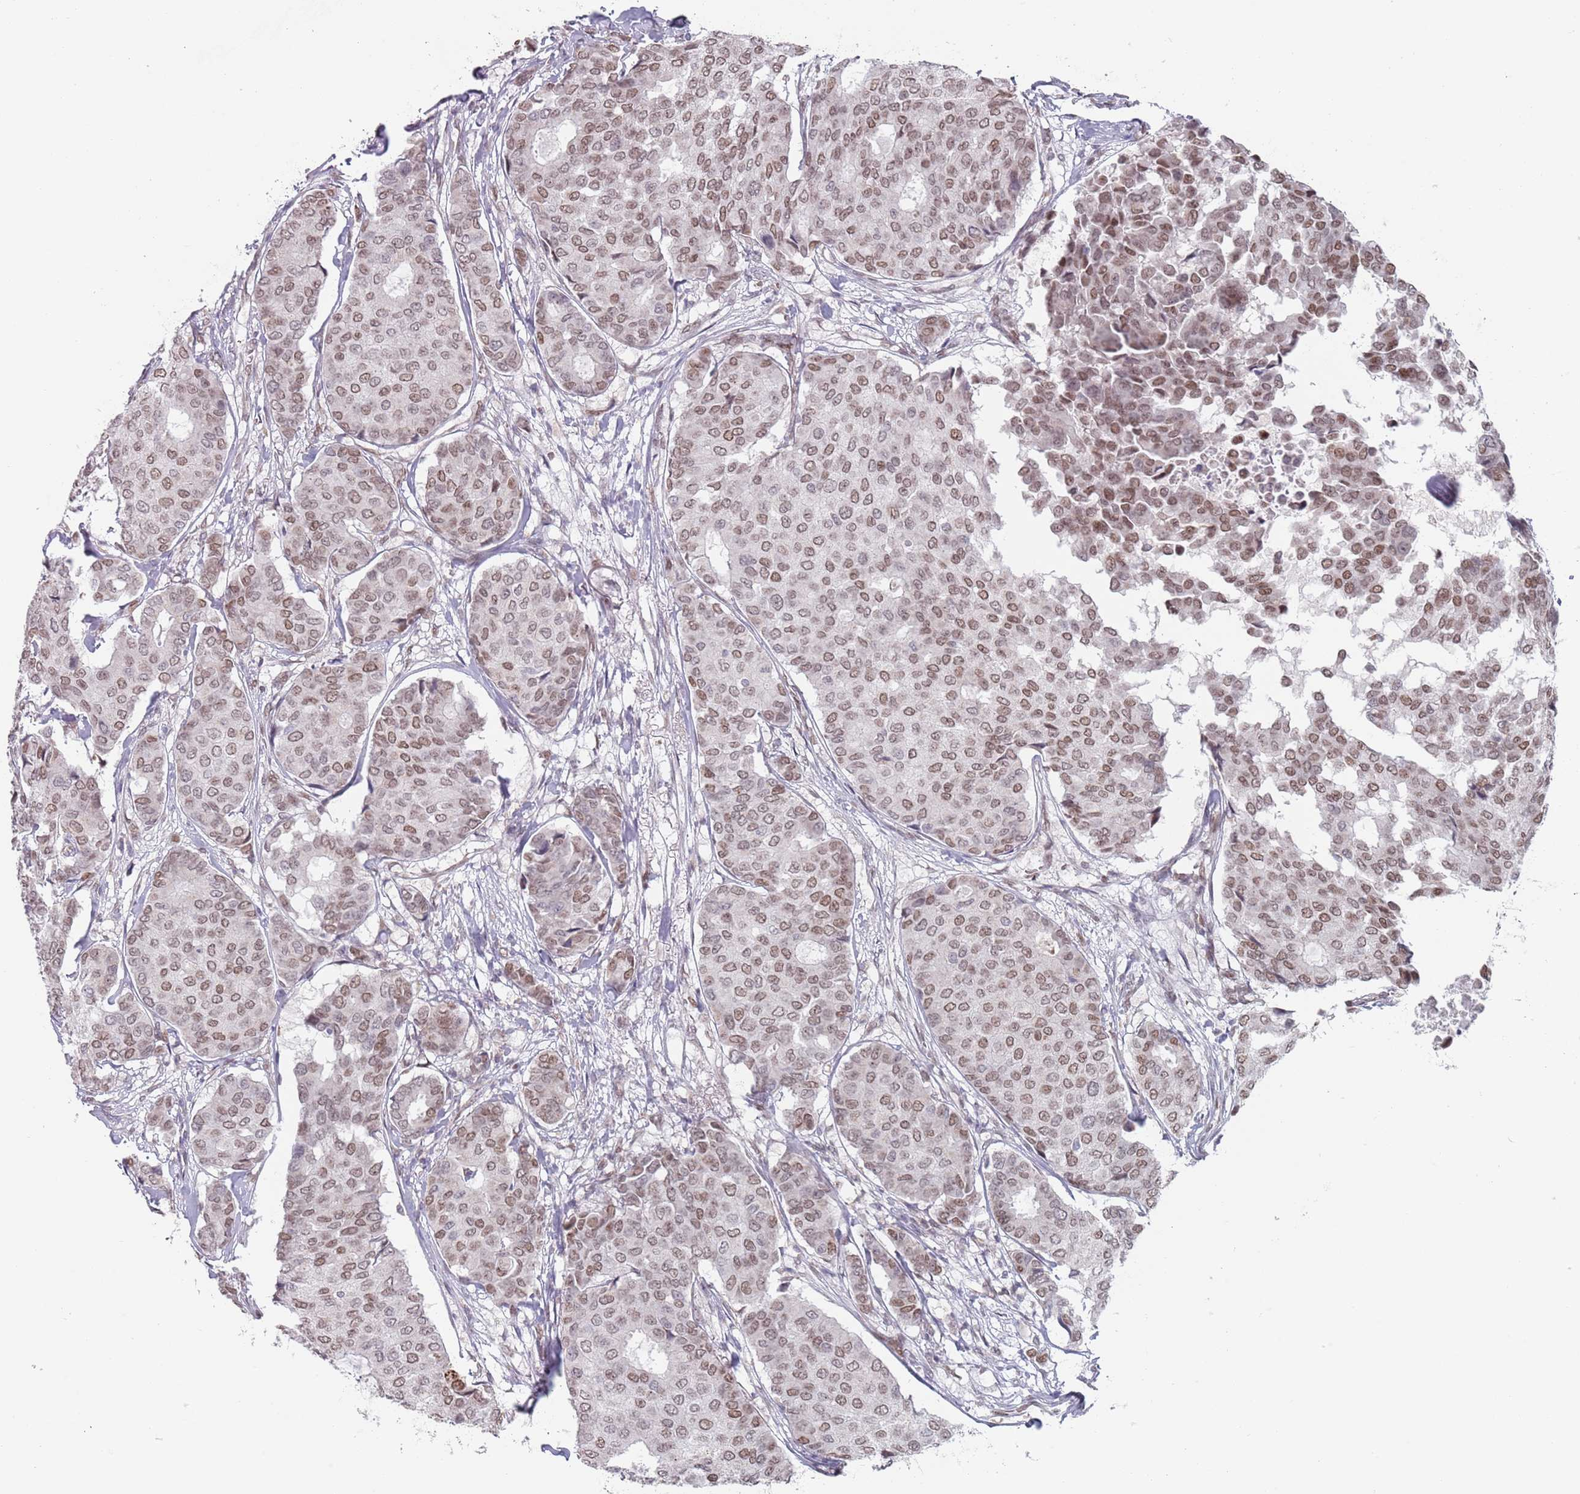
{"staining": {"intensity": "moderate", "quantity": ">75%", "location": "nuclear"}, "tissue": "breast cancer", "cell_type": "Tumor cells", "image_type": "cancer", "snomed": [{"axis": "morphology", "description": "Duct carcinoma"}, {"axis": "topography", "description": "Breast"}], "caption": "There is medium levels of moderate nuclear positivity in tumor cells of breast cancer, as demonstrated by immunohistochemical staining (brown color).", "gene": "MFSD12", "patient": {"sex": "female", "age": 75}}